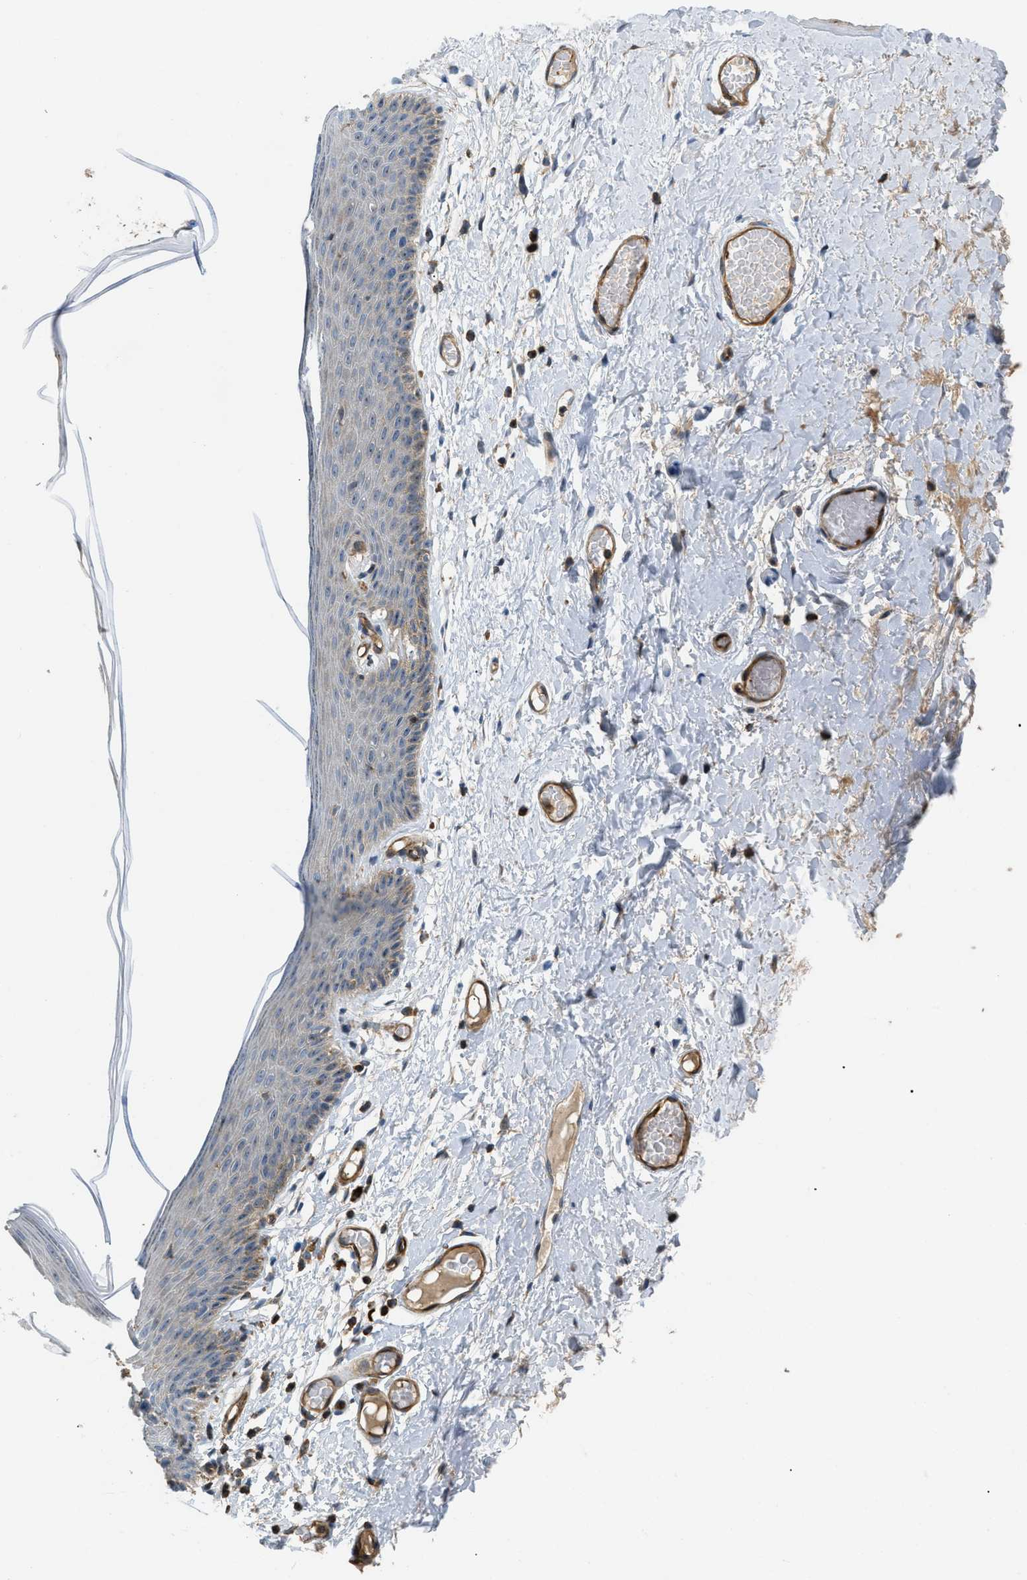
{"staining": {"intensity": "moderate", "quantity": "25%-75%", "location": "cytoplasmic/membranous"}, "tissue": "skin", "cell_type": "Epidermal cells", "image_type": "normal", "snomed": [{"axis": "morphology", "description": "Normal tissue, NOS"}, {"axis": "topography", "description": "Vulva"}], "caption": "Protein staining by IHC exhibits moderate cytoplasmic/membranous expression in approximately 25%-75% of epidermal cells in normal skin.", "gene": "ATP2A3", "patient": {"sex": "female", "age": 54}}